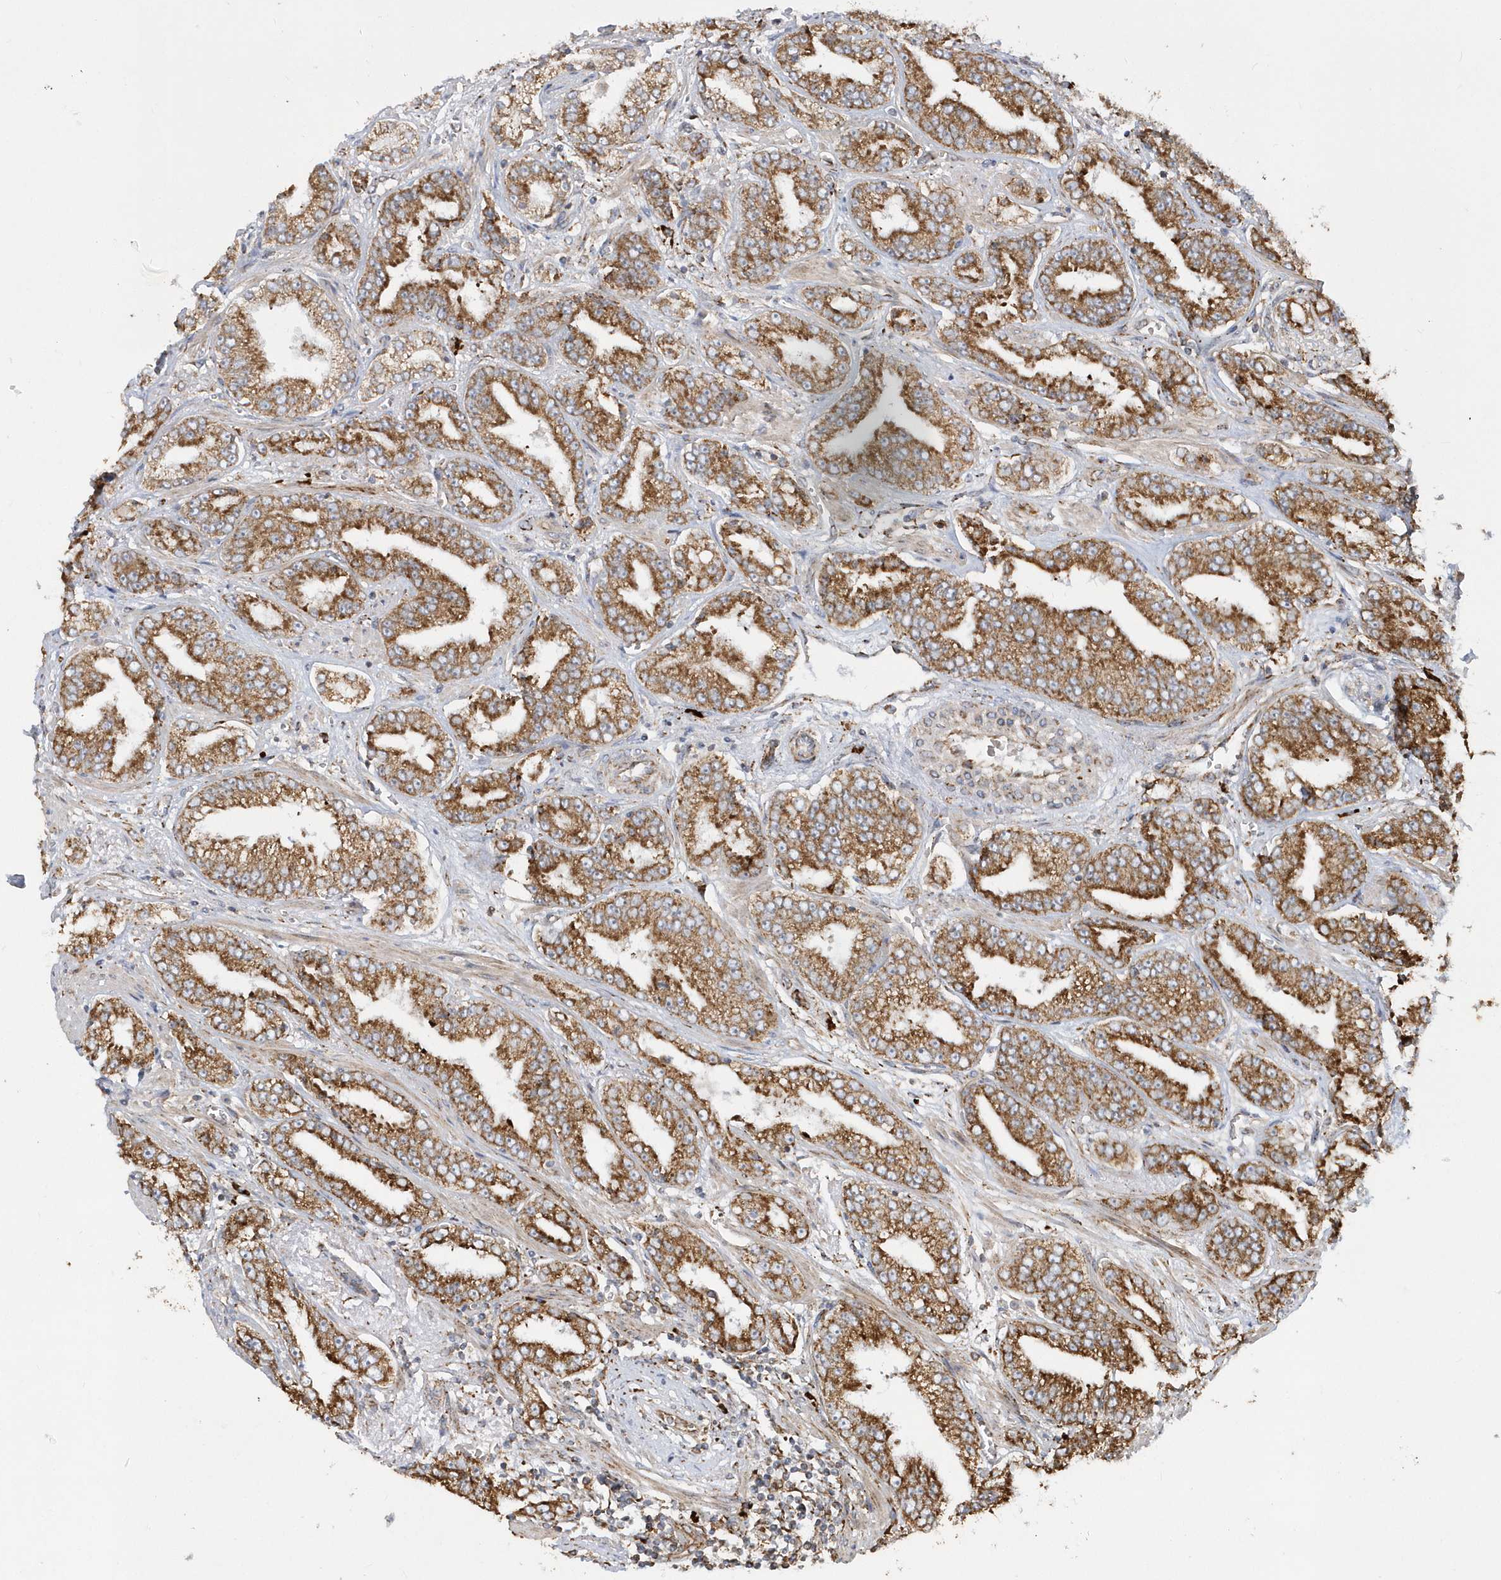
{"staining": {"intensity": "moderate", "quantity": ">75%", "location": "cytoplasmic/membranous"}, "tissue": "prostate cancer", "cell_type": "Tumor cells", "image_type": "cancer", "snomed": [{"axis": "morphology", "description": "Adenocarcinoma, High grade"}, {"axis": "topography", "description": "Prostate"}], "caption": "Prostate cancer stained for a protein exhibits moderate cytoplasmic/membranous positivity in tumor cells. The protein is stained brown, and the nuclei are stained in blue (DAB (3,3'-diaminobenzidine) IHC with brightfield microscopy, high magnification).", "gene": "SH3BP2", "patient": {"sex": "male", "age": 71}}